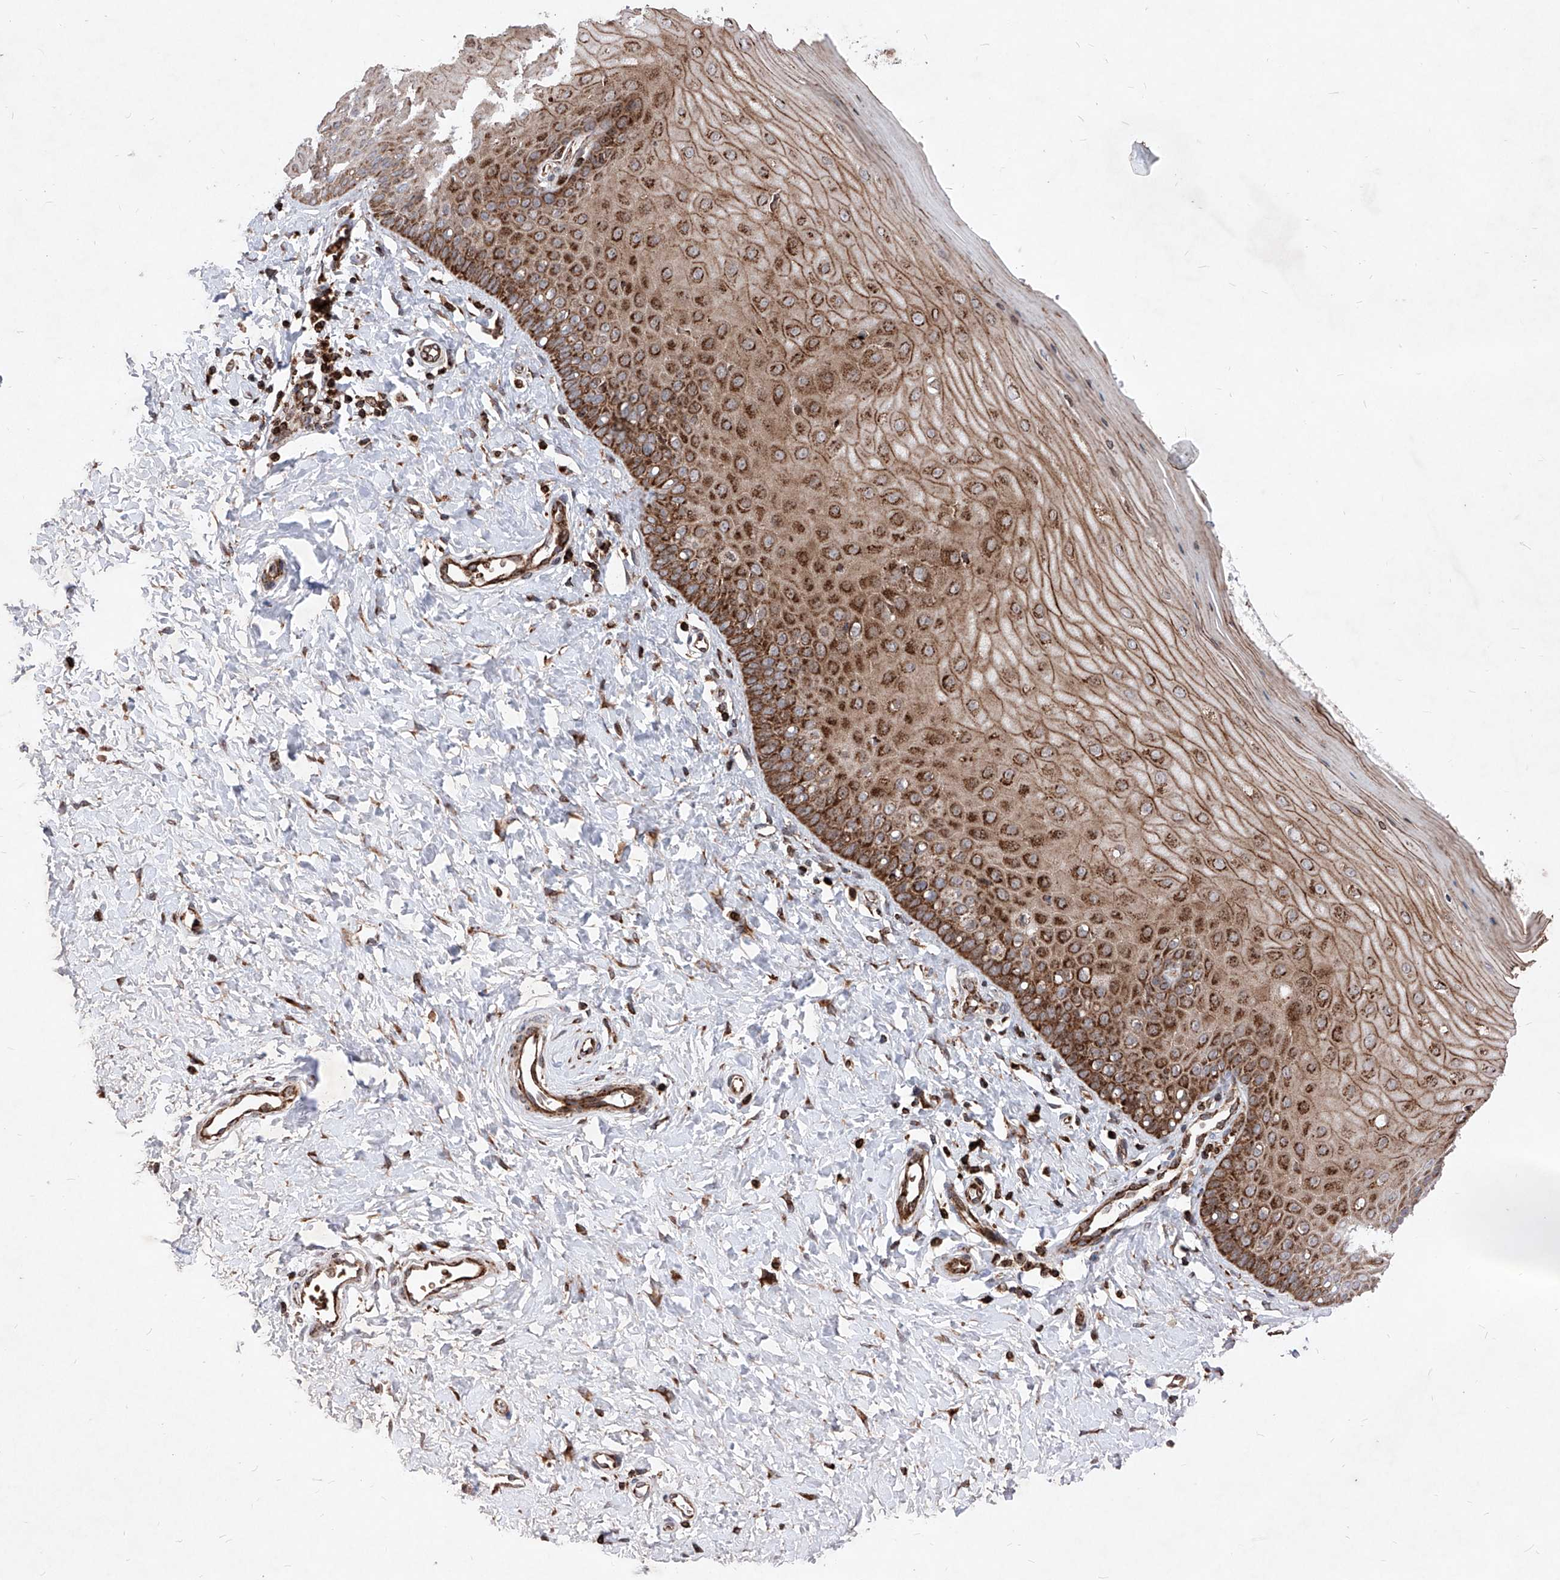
{"staining": {"intensity": "moderate", "quantity": ">75%", "location": "cytoplasmic/membranous"}, "tissue": "cervix", "cell_type": "Glandular cells", "image_type": "normal", "snomed": [{"axis": "morphology", "description": "Normal tissue, NOS"}, {"axis": "topography", "description": "Cervix"}], "caption": "Immunohistochemical staining of normal human cervix displays medium levels of moderate cytoplasmic/membranous positivity in about >75% of glandular cells. (Stains: DAB (3,3'-diaminobenzidine) in brown, nuclei in blue, Microscopy: brightfield microscopy at high magnification).", "gene": "SEMA6A", "patient": {"sex": "female", "age": 55}}